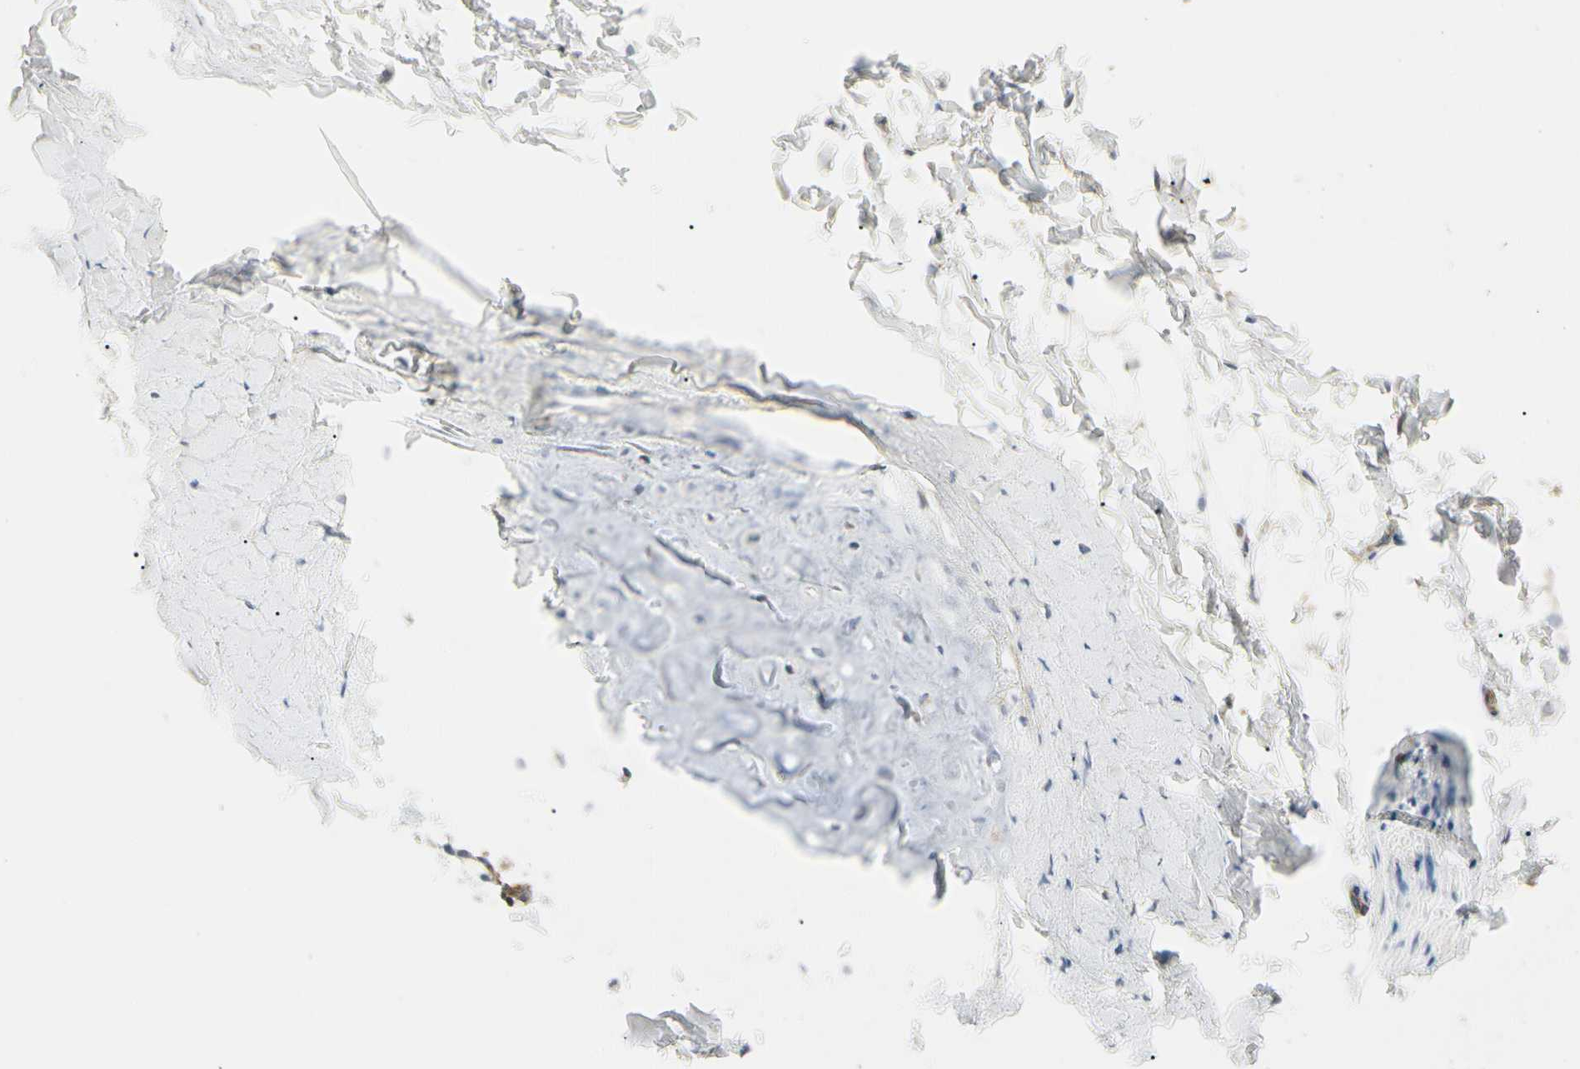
{"staining": {"intensity": "weak", "quantity": "25%-75%", "location": "cytoplasmic/membranous"}, "tissue": "adipose tissue", "cell_type": "Adipocytes", "image_type": "normal", "snomed": [{"axis": "morphology", "description": "Normal tissue, NOS"}, {"axis": "topography", "description": "Cartilage tissue"}, {"axis": "topography", "description": "Bronchus"}], "caption": "Adipose tissue stained with DAB (3,3'-diaminobenzidine) immunohistochemistry (IHC) exhibits low levels of weak cytoplasmic/membranous positivity in about 25%-75% of adipocytes. (IHC, brightfield microscopy, high magnification).", "gene": "NFKB2", "patient": {"sex": "female", "age": 73}}